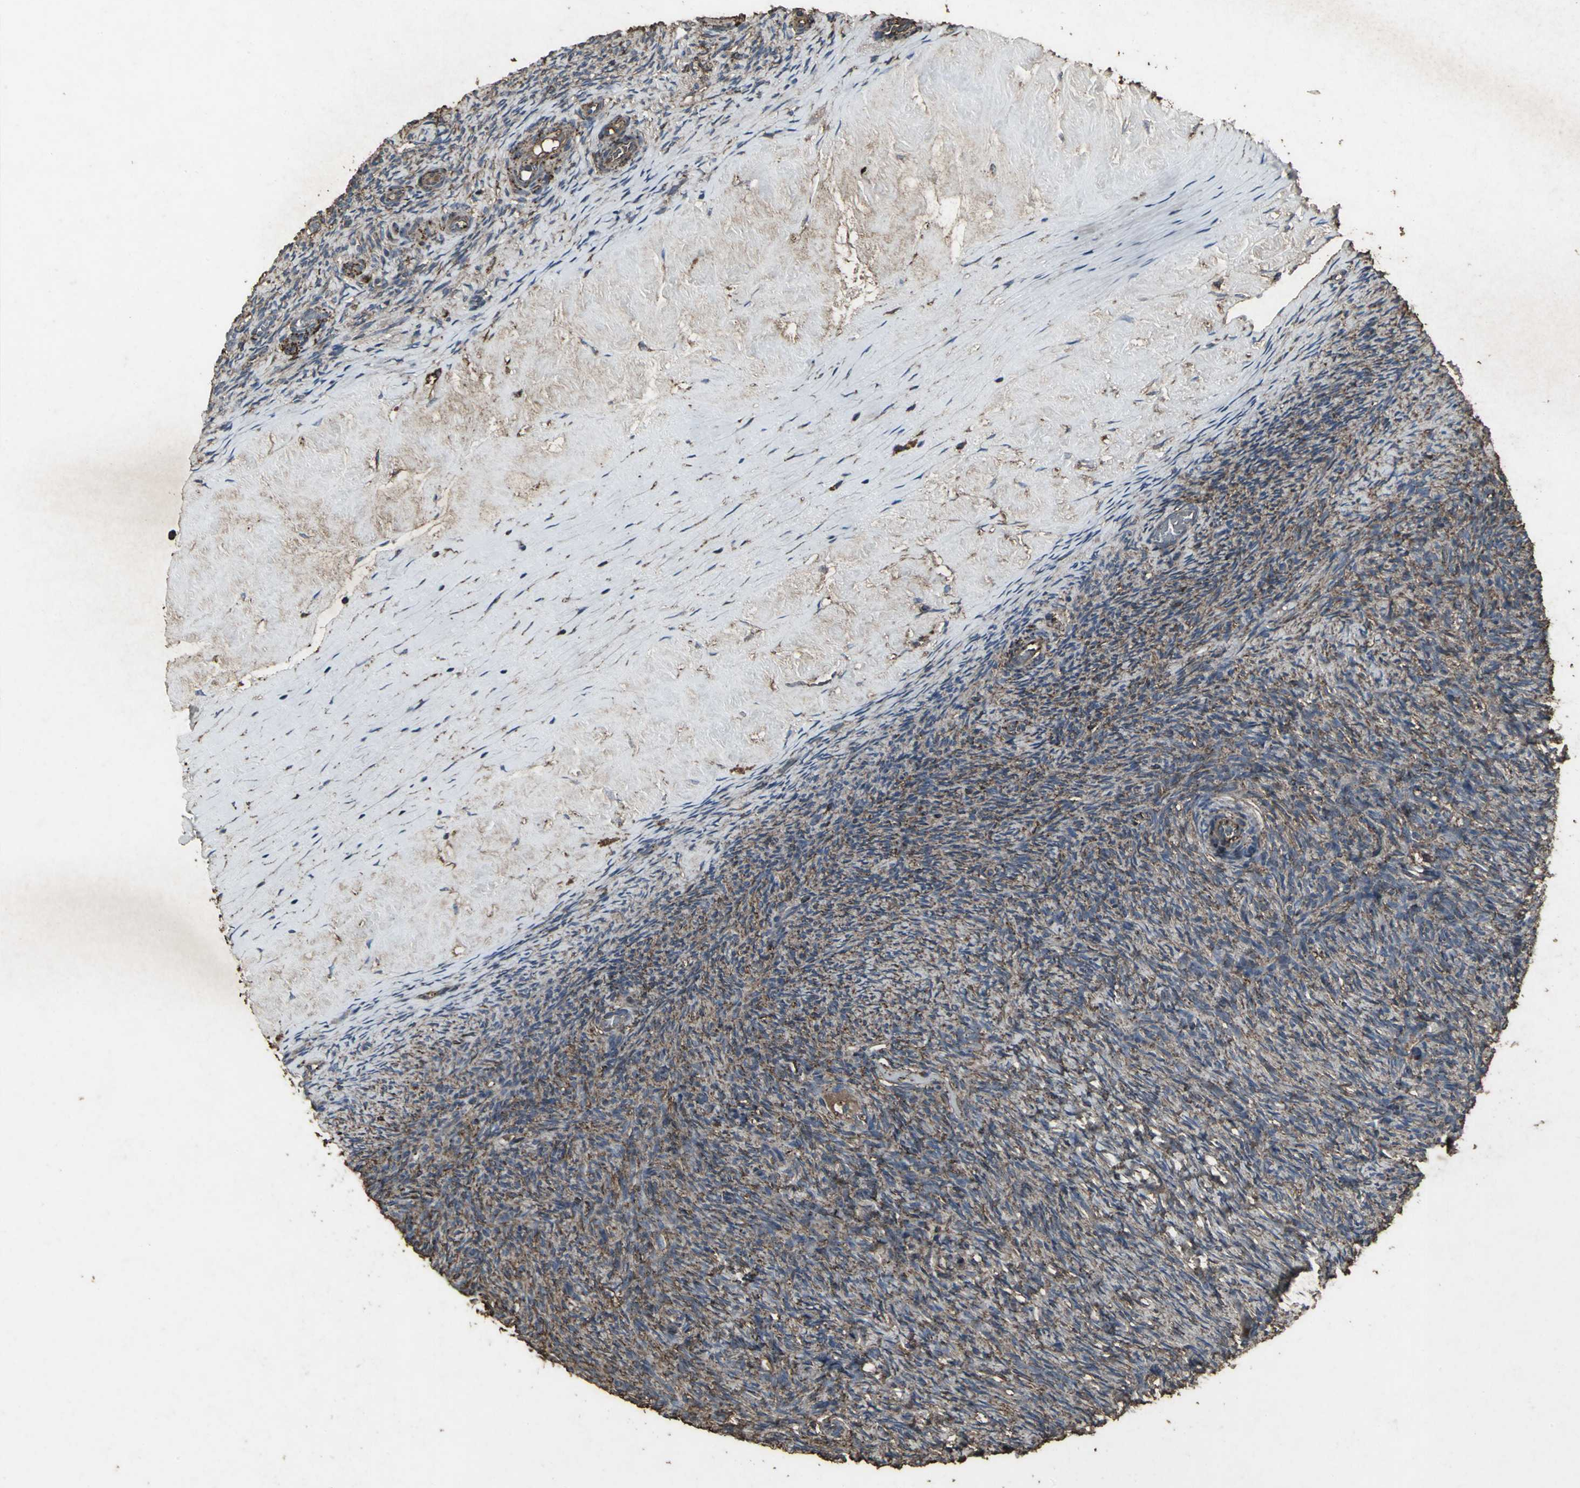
{"staining": {"intensity": "strong", "quantity": "25%-75%", "location": "cytoplasmic/membranous"}, "tissue": "ovary", "cell_type": "Ovarian stroma cells", "image_type": "normal", "snomed": [{"axis": "morphology", "description": "Normal tissue, NOS"}, {"axis": "topography", "description": "Ovary"}], "caption": "Protein staining reveals strong cytoplasmic/membranous staining in about 25%-75% of ovarian stroma cells in benign ovary.", "gene": "CCR9", "patient": {"sex": "female", "age": 60}}